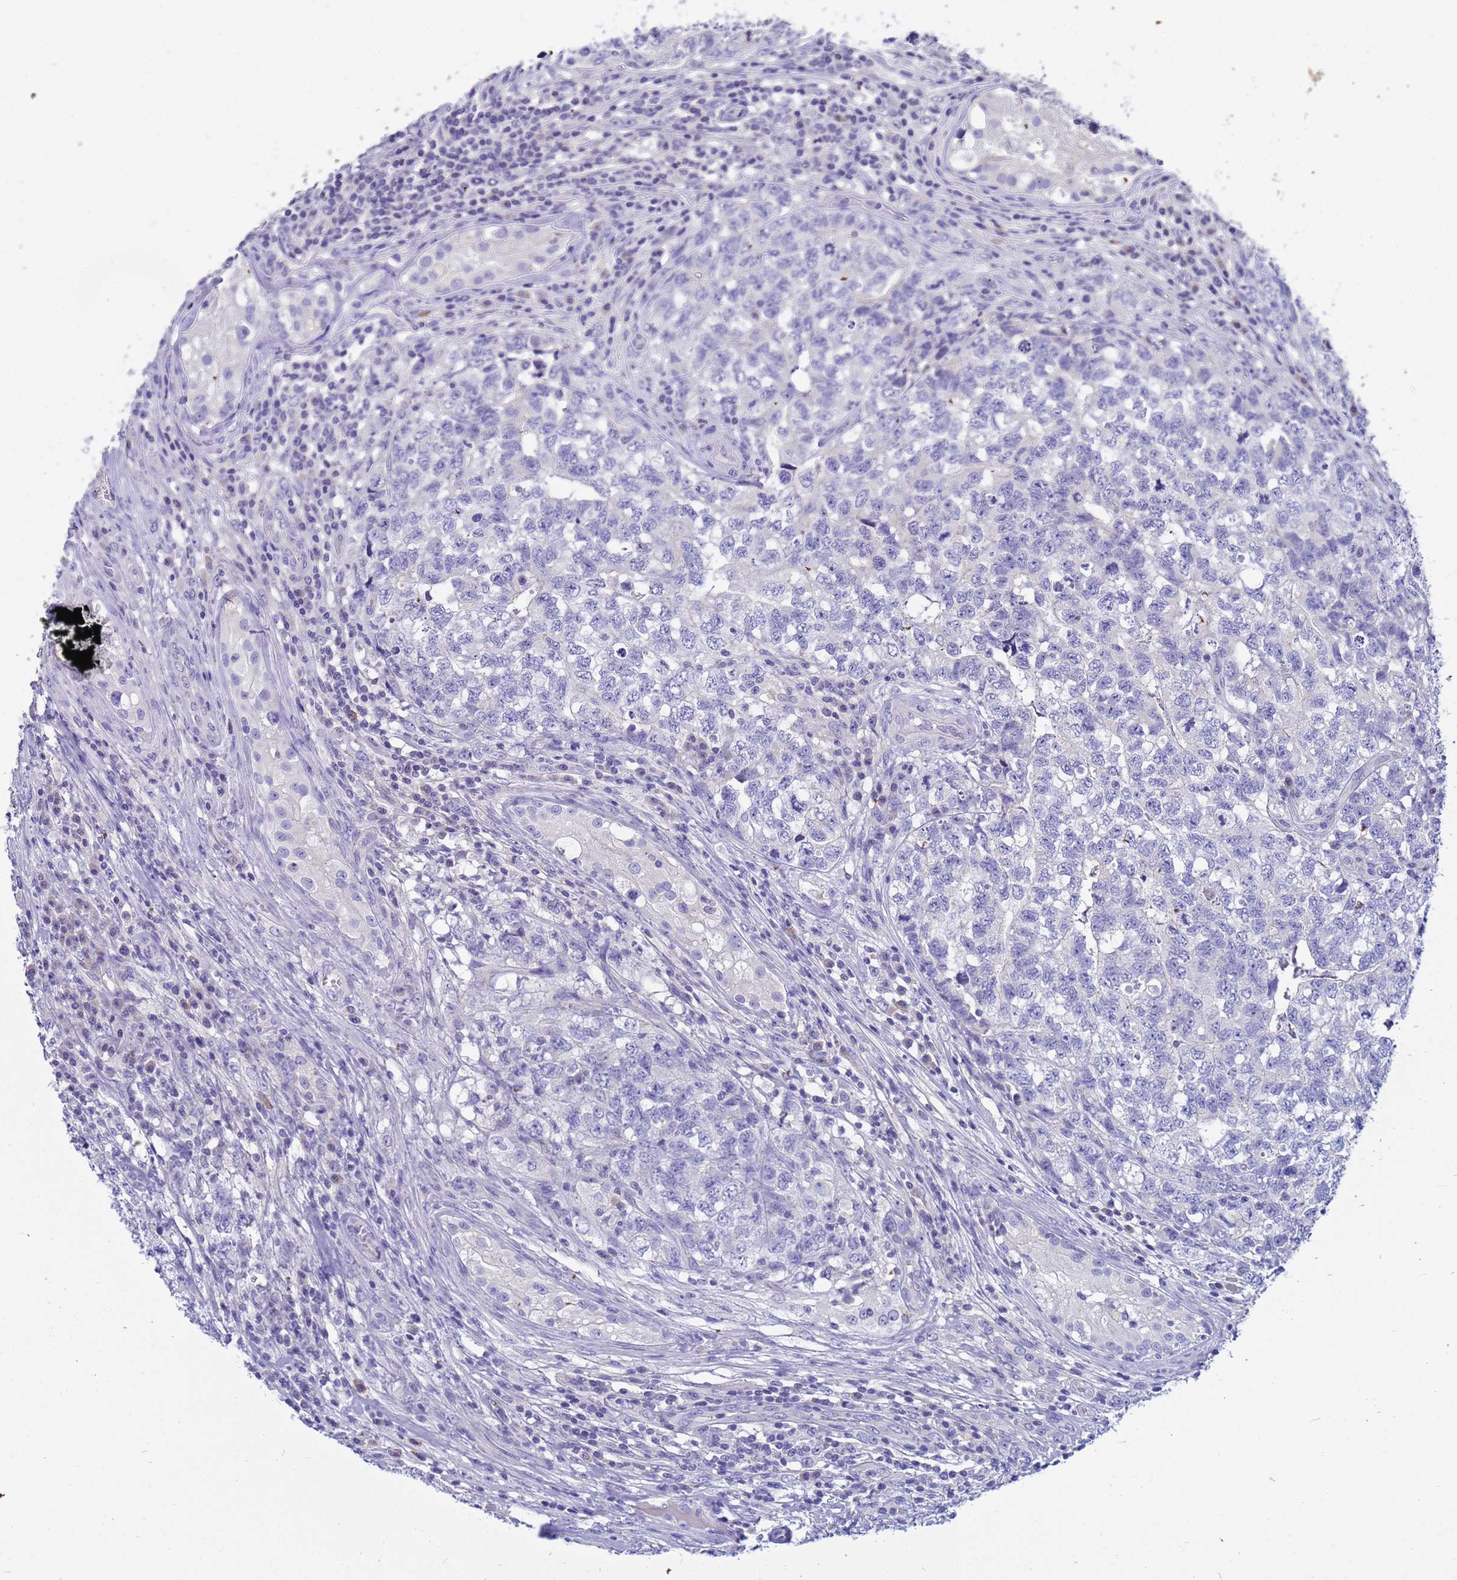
{"staining": {"intensity": "negative", "quantity": "none", "location": "none"}, "tissue": "testis cancer", "cell_type": "Tumor cells", "image_type": "cancer", "snomed": [{"axis": "morphology", "description": "Carcinoma, Embryonal, NOS"}, {"axis": "topography", "description": "Testis"}], "caption": "This is an IHC image of human embryonal carcinoma (testis). There is no expression in tumor cells.", "gene": "DPRX", "patient": {"sex": "male", "age": 31}}